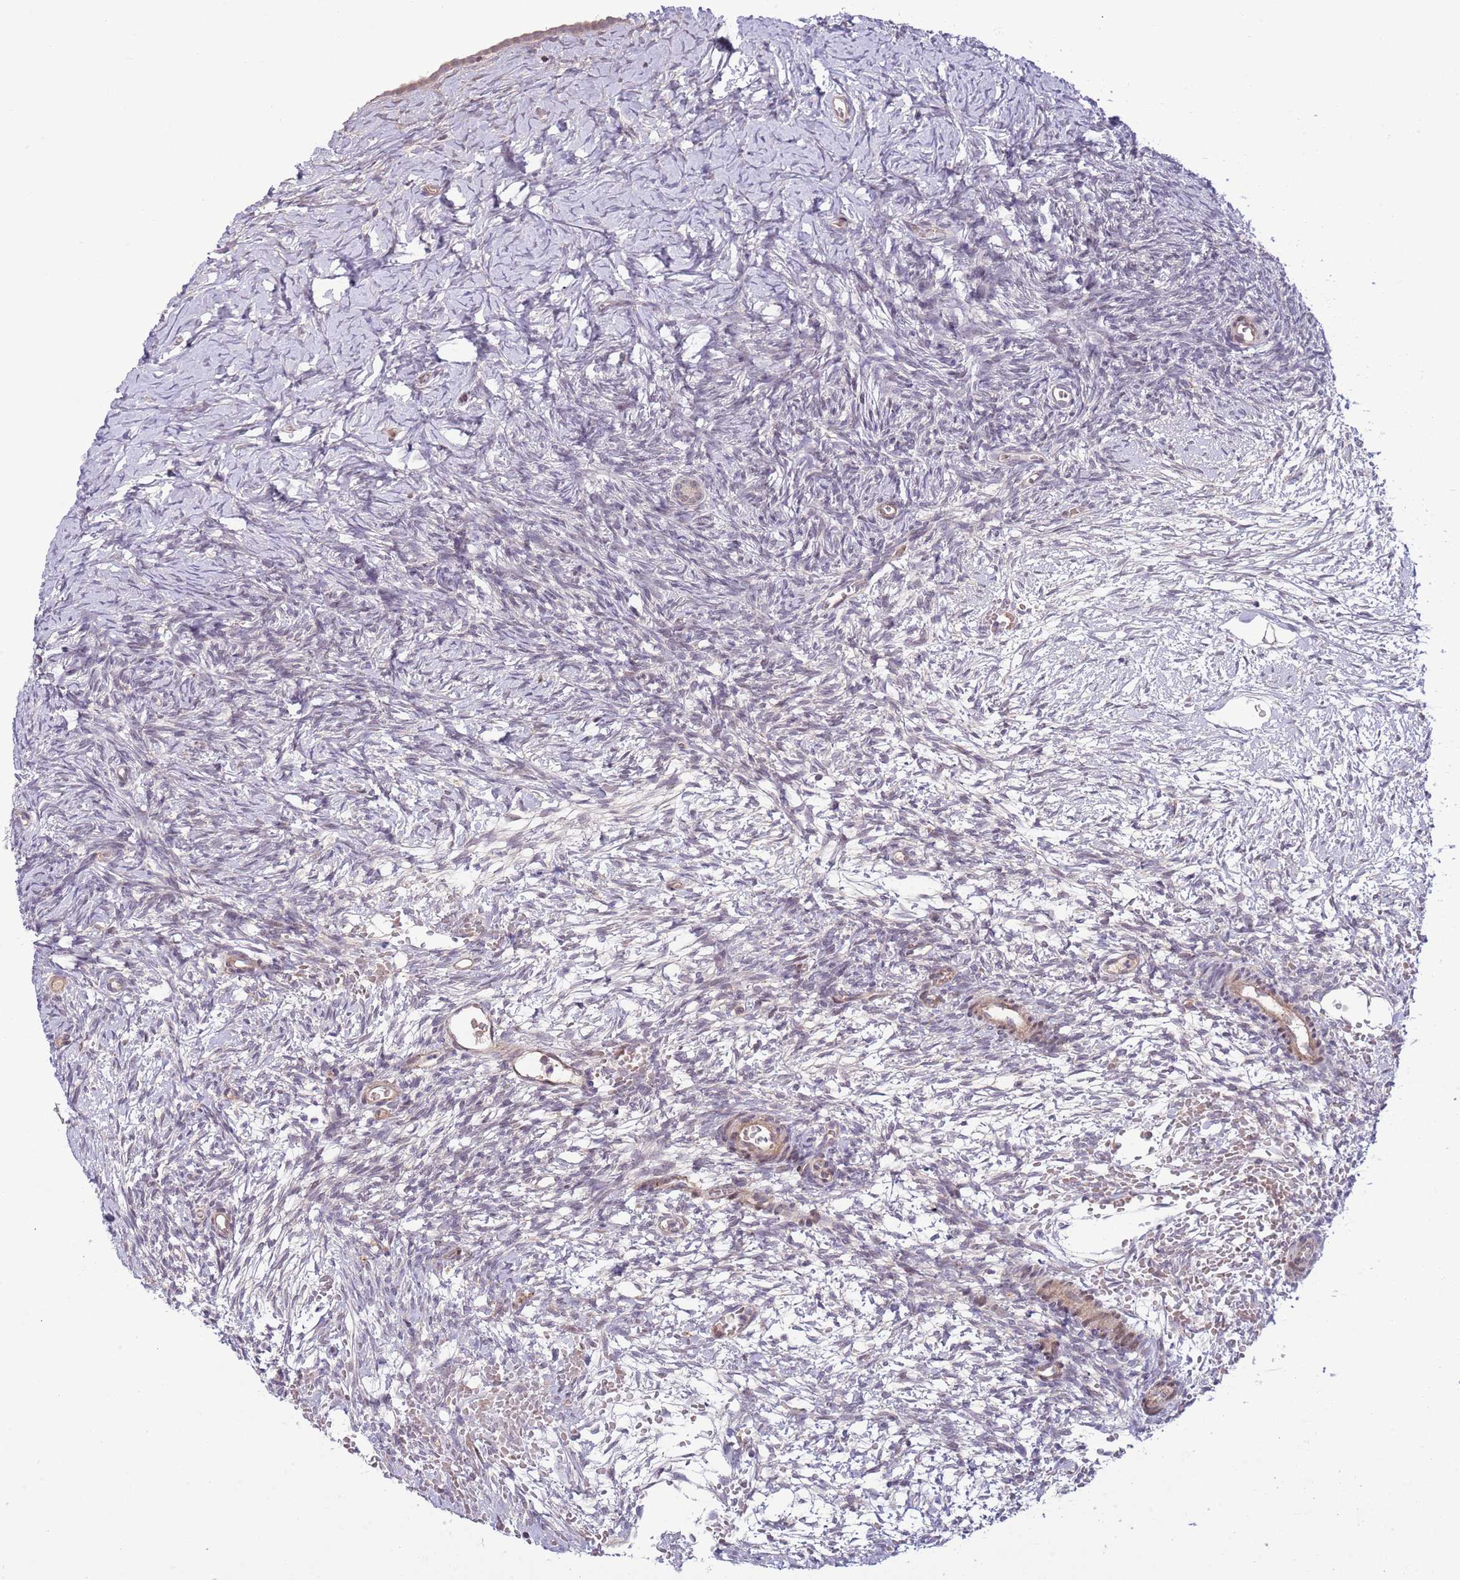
{"staining": {"intensity": "negative", "quantity": "none", "location": "none"}, "tissue": "ovary", "cell_type": "Ovarian stroma cells", "image_type": "normal", "snomed": [{"axis": "morphology", "description": "Normal tissue, NOS"}, {"axis": "topography", "description": "Ovary"}], "caption": "Immunohistochemistry of unremarkable human ovary demonstrates no expression in ovarian stroma cells. (Stains: DAB IHC with hematoxylin counter stain, Microscopy: brightfield microscopy at high magnification).", "gene": "DPP10", "patient": {"sex": "female", "age": 39}}